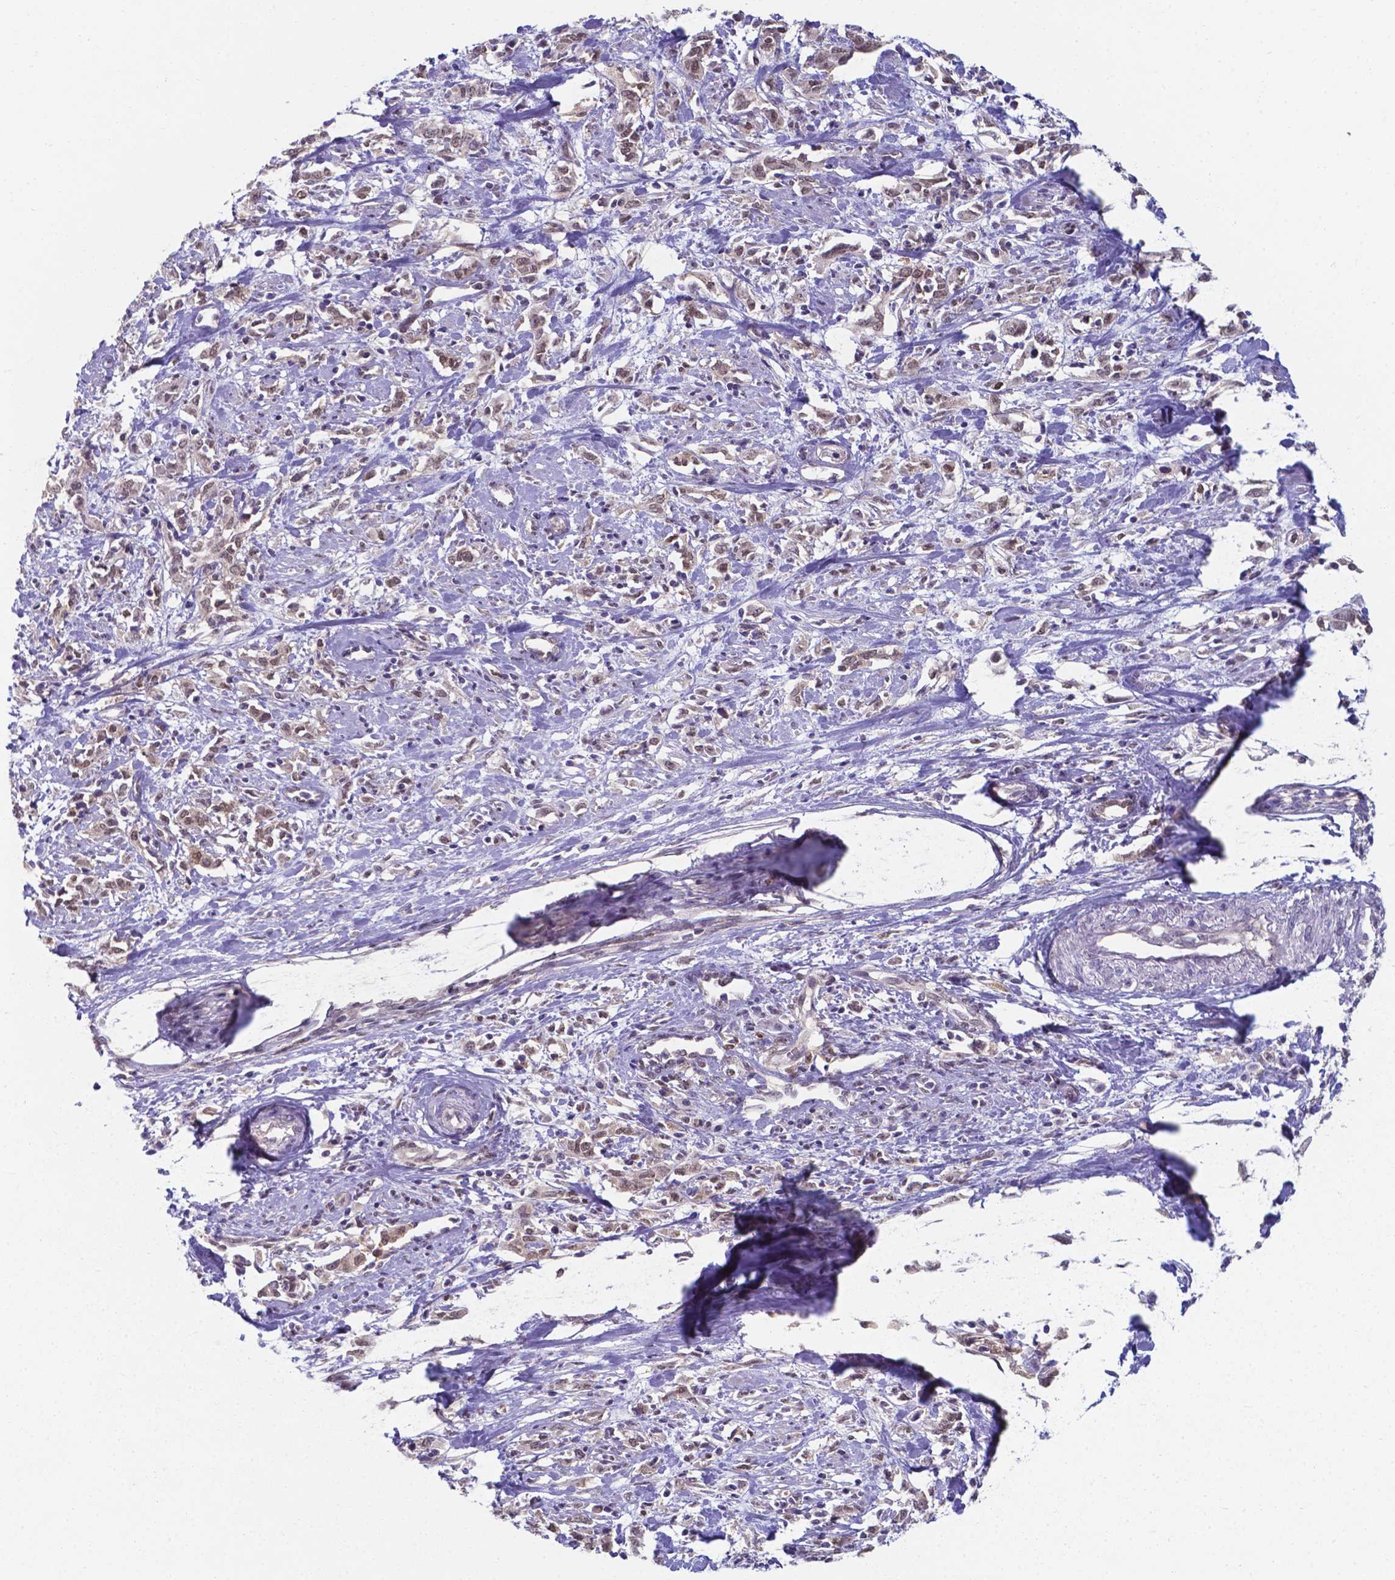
{"staining": {"intensity": "moderate", "quantity": ">75%", "location": "nuclear"}, "tissue": "cervical cancer", "cell_type": "Tumor cells", "image_type": "cancer", "snomed": [{"axis": "morphology", "description": "Adenocarcinoma, NOS"}, {"axis": "topography", "description": "Cervix"}], "caption": "Cervical cancer stained with a brown dye displays moderate nuclear positive positivity in about >75% of tumor cells.", "gene": "UBE2E2", "patient": {"sex": "female", "age": 40}}